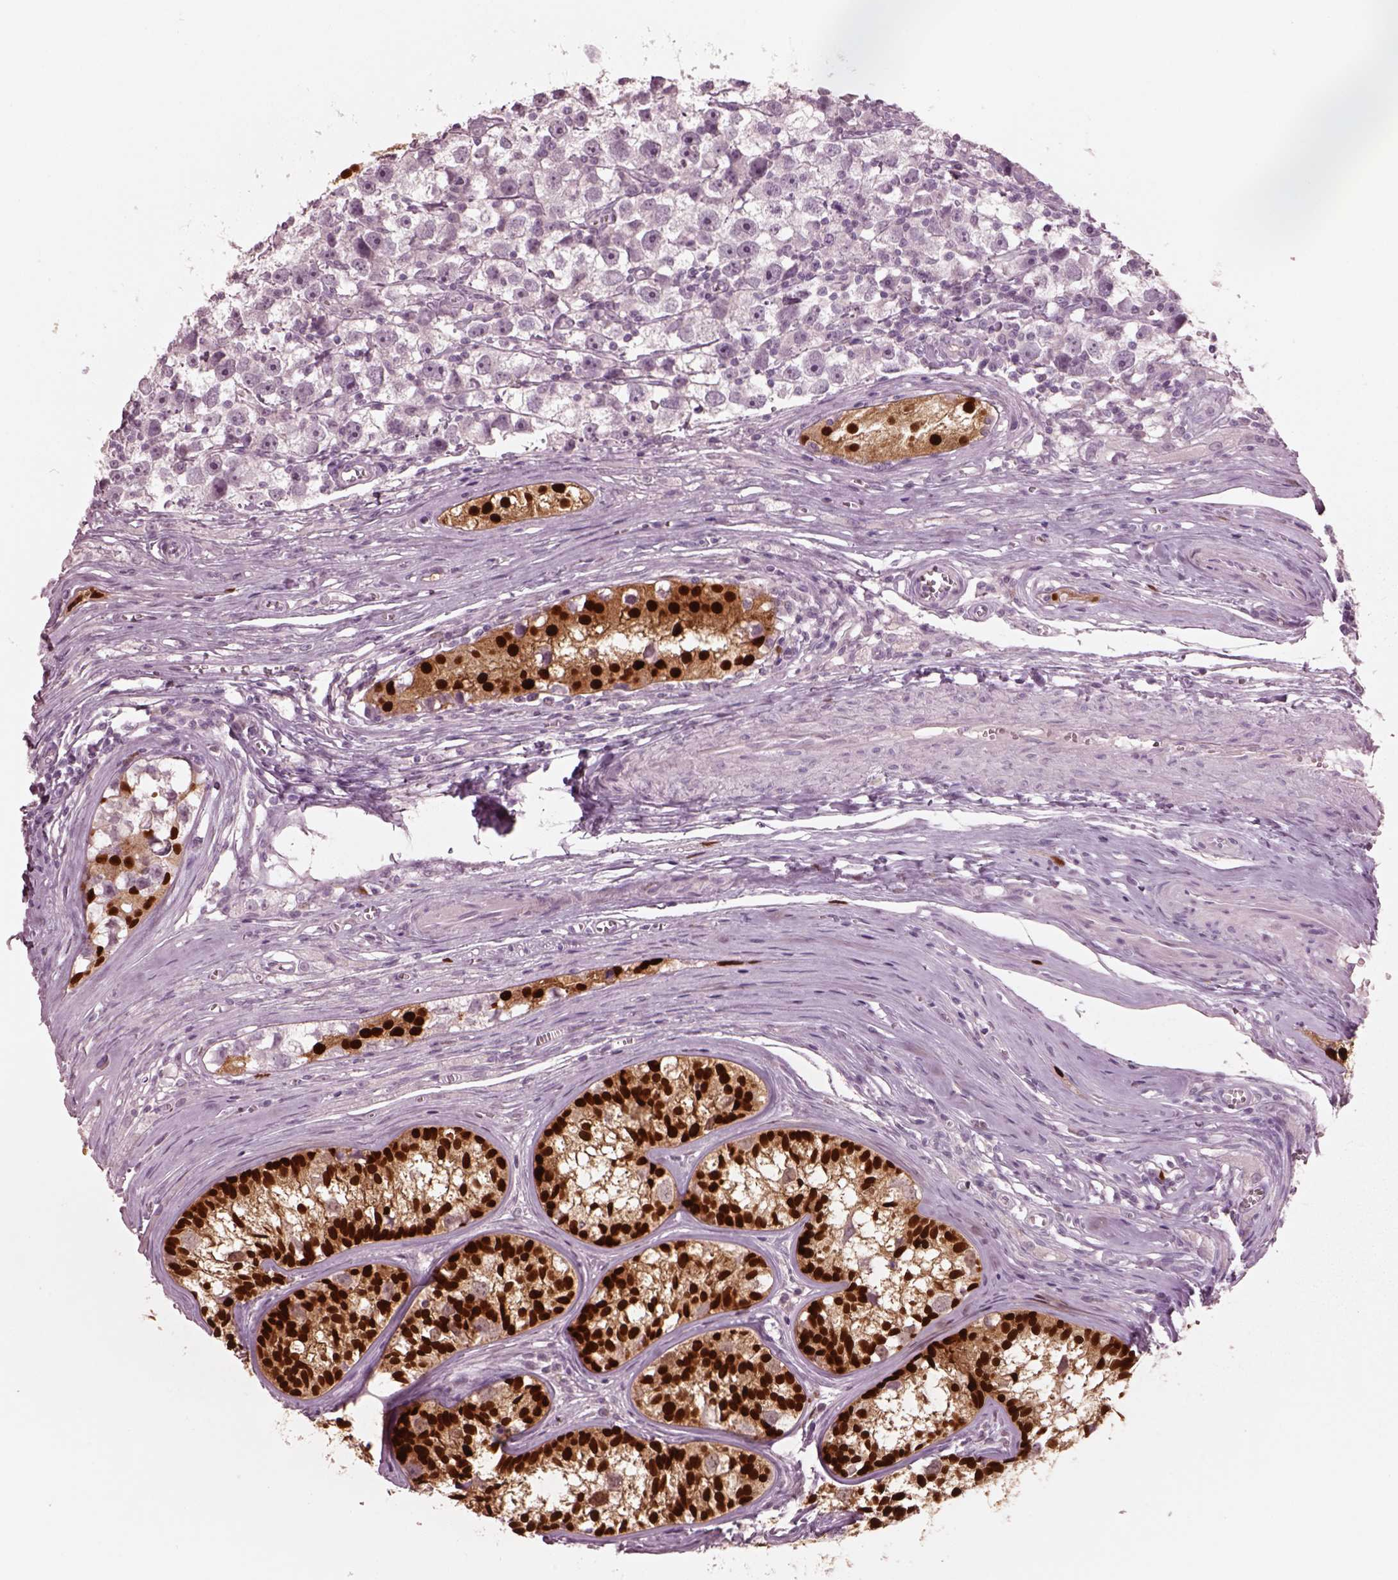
{"staining": {"intensity": "negative", "quantity": "none", "location": "none"}, "tissue": "testis cancer", "cell_type": "Tumor cells", "image_type": "cancer", "snomed": [{"axis": "morphology", "description": "Seminoma, NOS"}, {"axis": "topography", "description": "Testis"}], "caption": "This micrograph is of testis cancer (seminoma) stained with immunohistochemistry to label a protein in brown with the nuclei are counter-stained blue. There is no expression in tumor cells. Brightfield microscopy of immunohistochemistry (IHC) stained with DAB (3,3'-diaminobenzidine) (brown) and hematoxylin (blue), captured at high magnification.", "gene": "SOX9", "patient": {"sex": "male", "age": 30}}